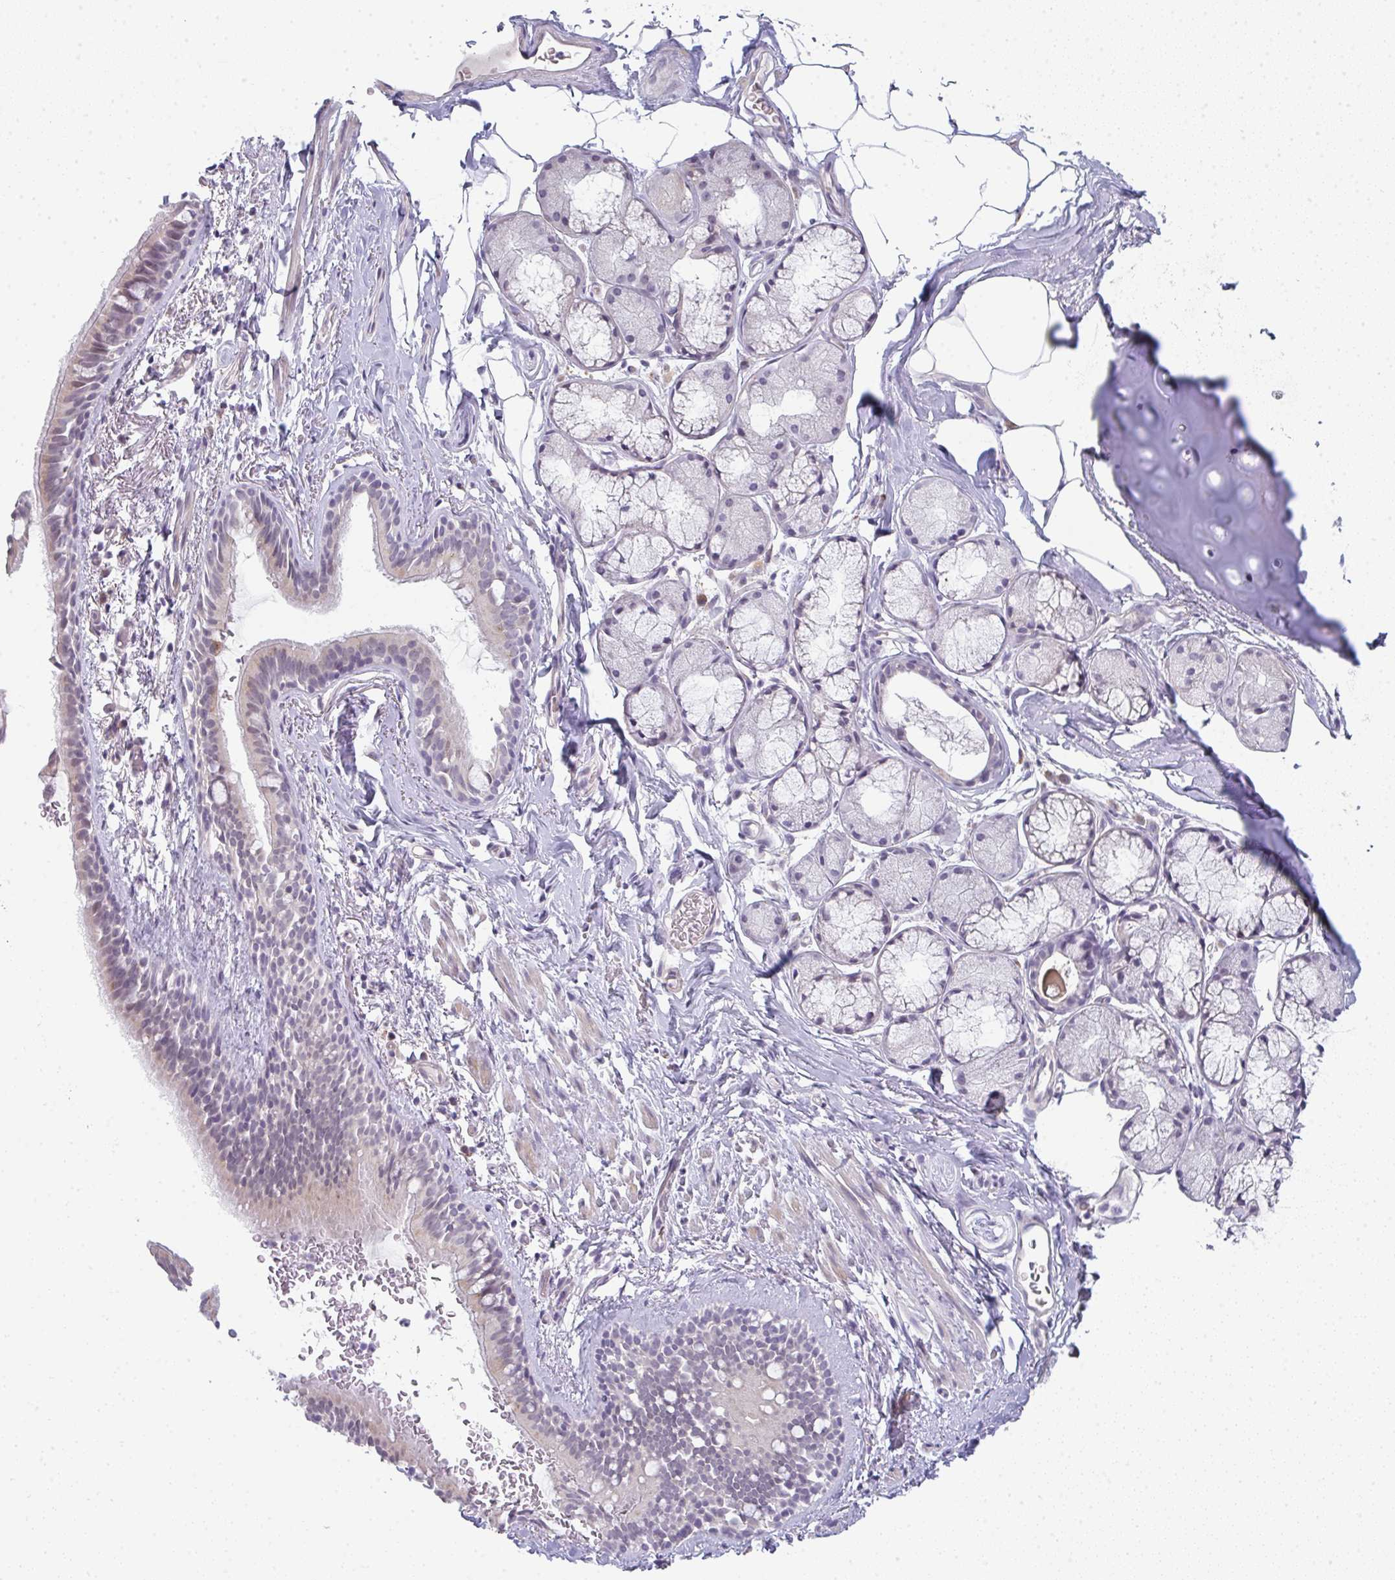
{"staining": {"intensity": "weak", "quantity": "<25%", "location": "nuclear"}, "tissue": "bronchus", "cell_type": "Respiratory epithelial cells", "image_type": "normal", "snomed": [{"axis": "morphology", "description": "Normal tissue, NOS"}, {"axis": "topography", "description": "Lymph node"}, {"axis": "topography", "description": "Cartilage tissue"}, {"axis": "topography", "description": "Bronchus"}], "caption": "High power microscopy micrograph of an immunohistochemistry image of benign bronchus, revealing no significant staining in respiratory epithelial cells.", "gene": "TEX33", "patient": {"sex": "female", "age": 70}}